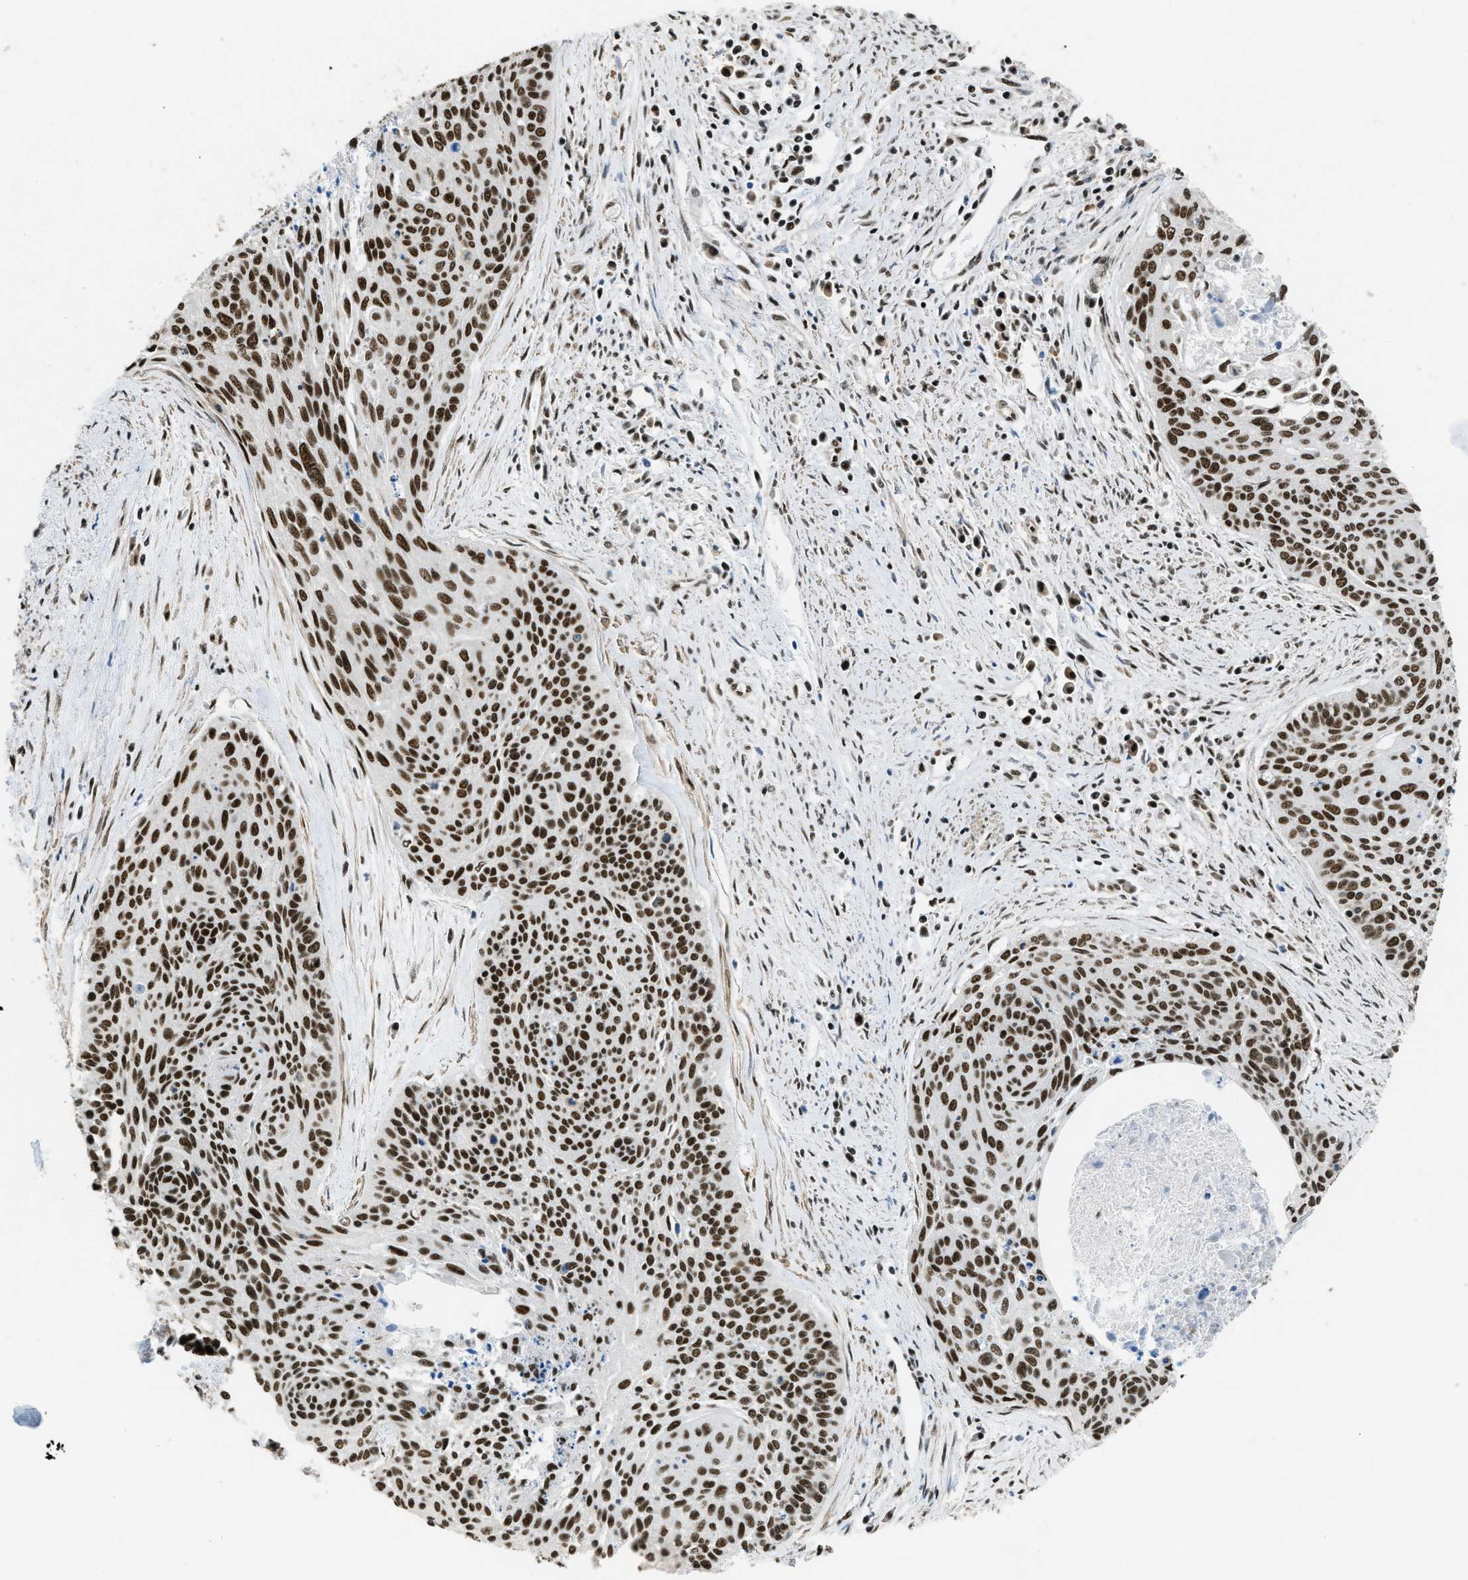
{"staining": {"intensity": "strong", "quantity": ">75%", "location": "nuclear"}, "tissue": "cervical cancer", "cell_type": "Tumor cells", "image_type": "cancer", "snomed": [{"axis": "morphology", "description": "Squamous cell carcinoma, NOS"}, {"axis": "topography", "description": "Cervix"}], "caption": "Immunohistochemistry staining of cervical cancer (squamous cell carcinoma), which displays high levels of strong nuclear staining in approximately >75% of tumor cells indicating strong nuclear protein staining. The staining was performed using DAB (3,3'-diaminobenzidine) (brown) for protein detection and nuclei were counterstained in hematoxylin (blue).", "gene": "SCAF4", "patient": {"sex": "female", "age": 55}}